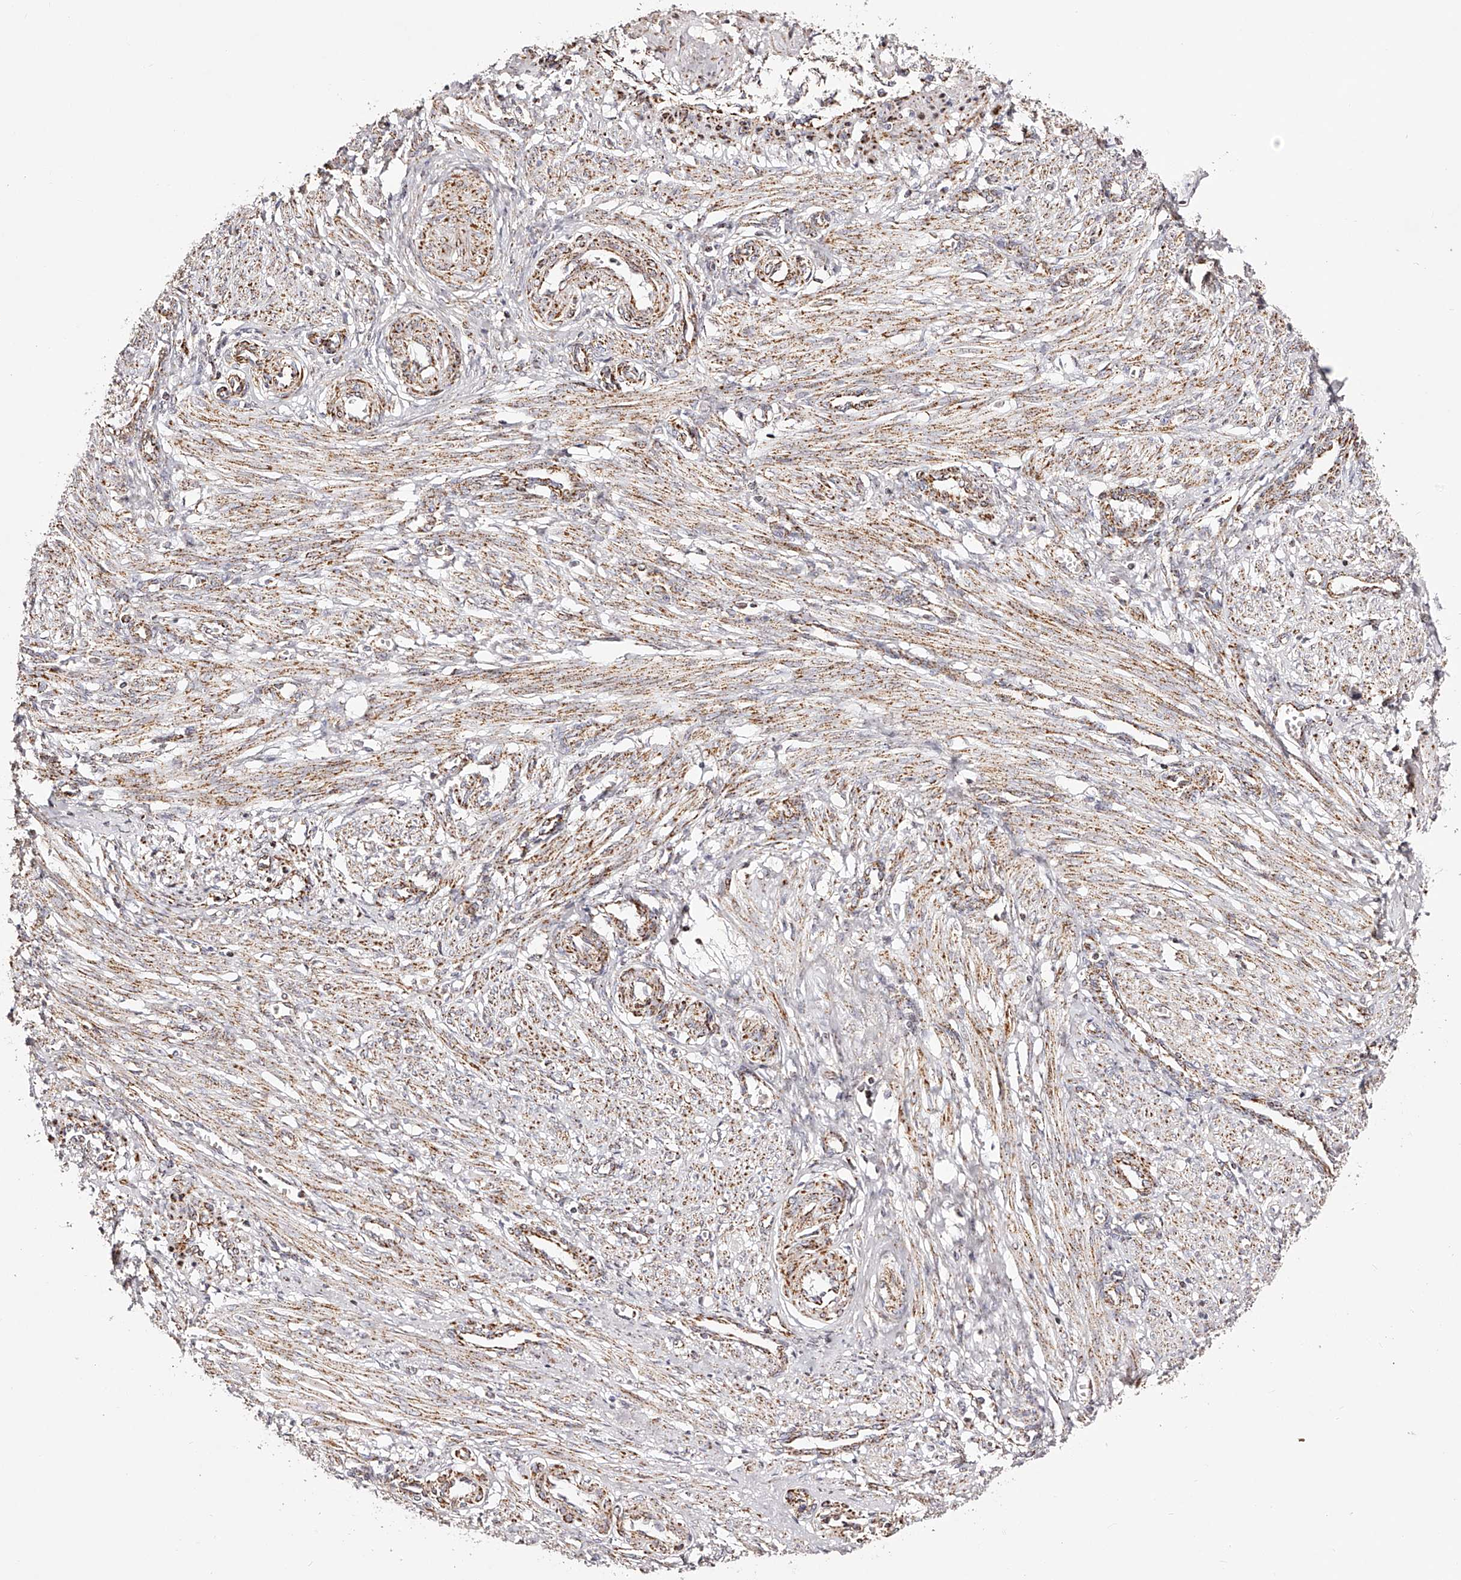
{"staining": {"intensity": "moderate", "quantity": "25%-75%", "location": "cytoplasmic/membranous"}, "tissue": "smooth muscle", "cell_type": "Smooth muscle cells", "image_type": "normal", "snomed": [{"axis": "morphology", "description": "Normal tissue, NOS"}, {"axis": "topography", "description": "Endometrium"}], "caption": "This is a histology image of immunohistochemistry (IHC) staining of unremarkable smooth muscle, which shows moderate positivity in the cytoplasmic/membranous of smooth muscle cells.", "gene": "NDUFV3", "patient": {"sex": "female", "age": 33}}